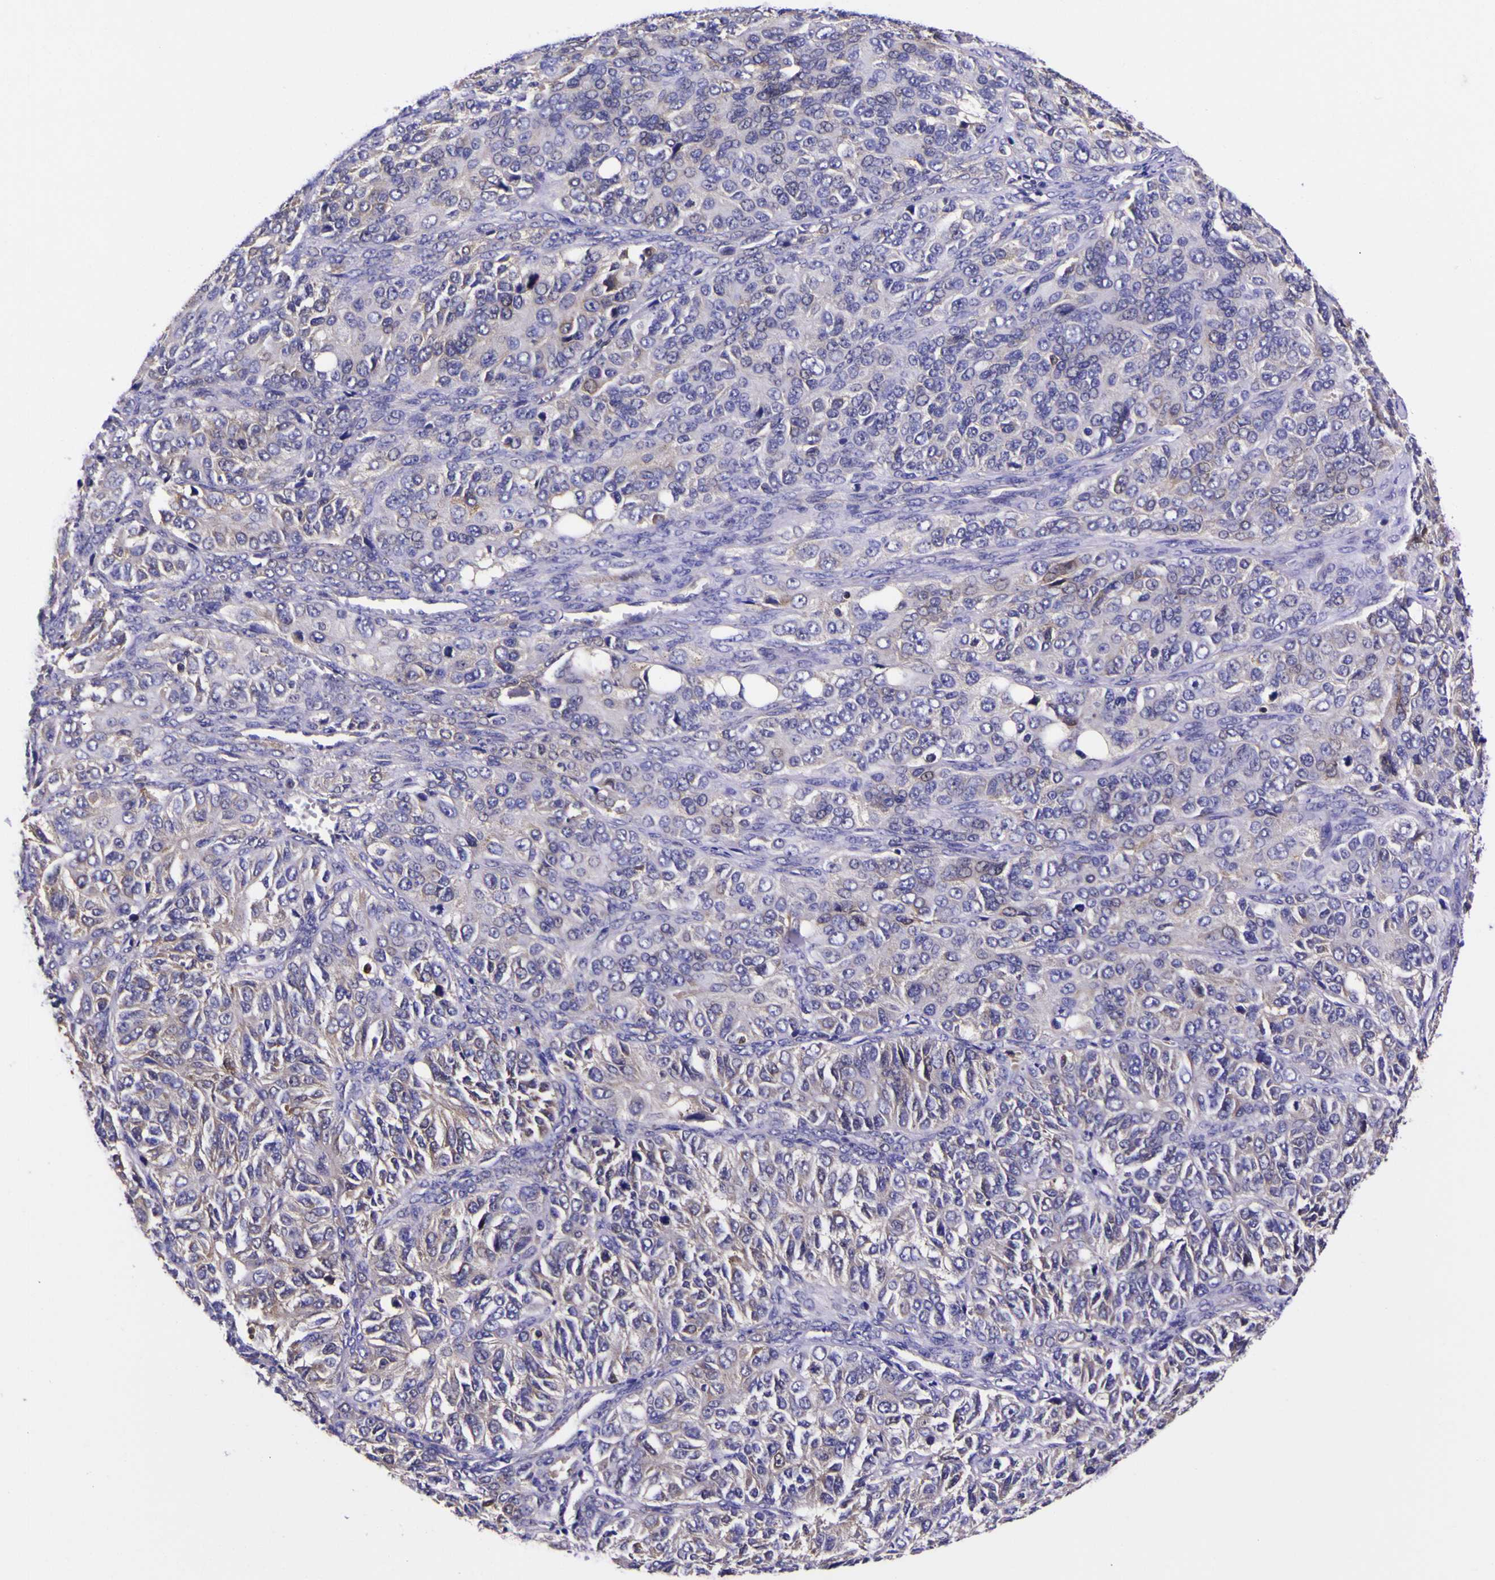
{"staining": {"intensity": "negative", "quantity": "none", "location": "none"}, "tissue": "ovarian cancer", "cell_type": "Tumor cells", "image_type": "cancer", "snomed": [{"axis": "morphology", "description": "Carcinoma, endometroid"}, {"axis": "topography", "description": "Ovary"}], "caption": "High magnification brightfield microscopy of ovarian cancer stained with DAB (brown) and counterstained with hematoxylin (blue): tumor cells show no significant staining.", "gene": "MAPK14", "patient": {"sex": "female", "age": 51}}